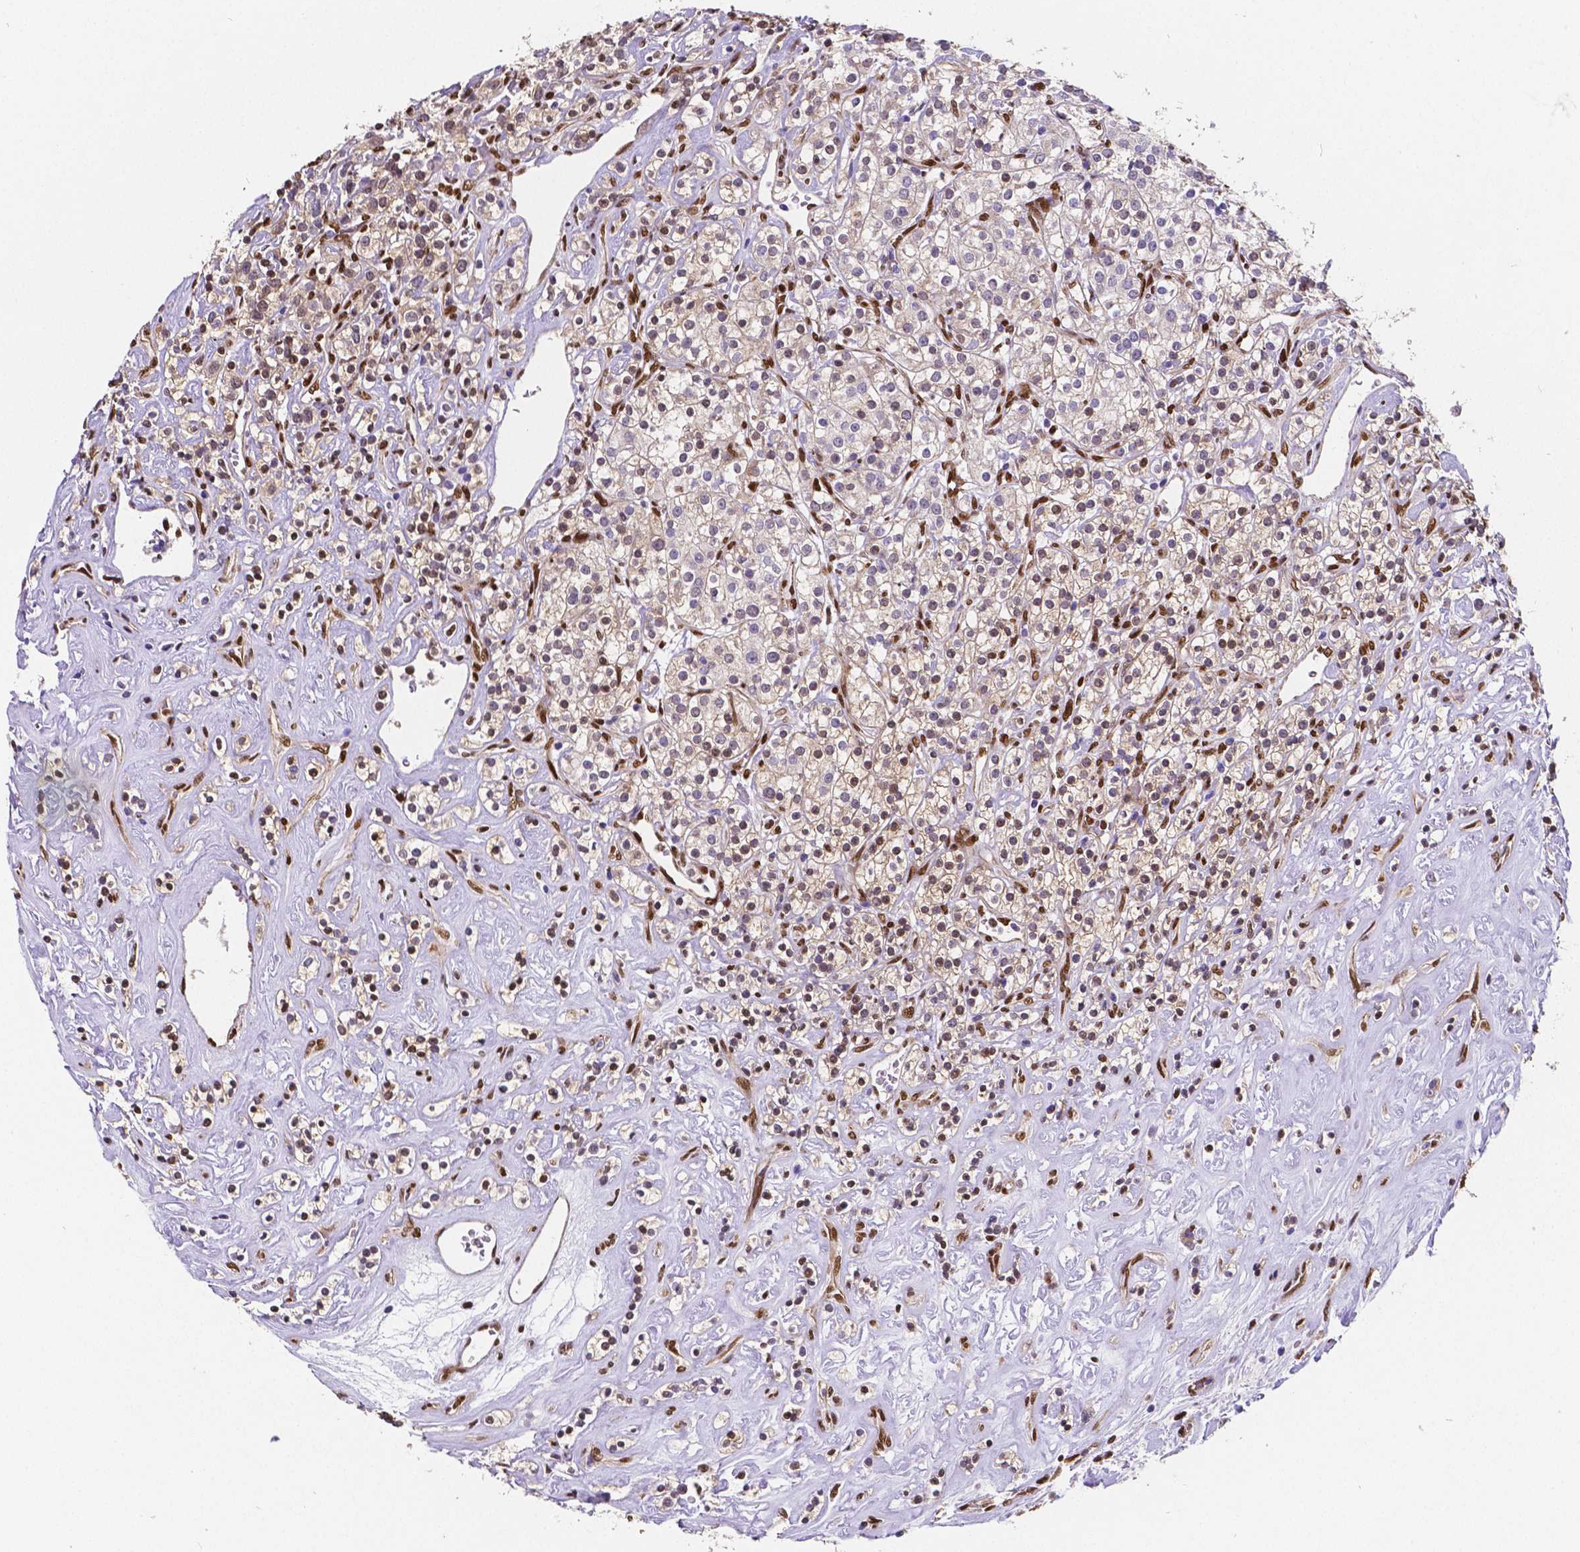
{"staining": {"intensity": "weak", "quantity": "<25%", "location": "cytoplasmic/membranous,nuclear"}, "tissue": "renal cancer", "cell_type": "Tumor cells", "image_type": "cancer", "snomed": [{"axis": "morphology", "description": "Adenocarcinoma, NOS"}, {"axis": "topography", "description": "Kidney"}], "caption": "Protein analysis of renal cancer (adenocarcinoma) shows no significant staining in tumor cells.", "gene": "MEF2C", "patient": {"sex": "male", "age": 77}}